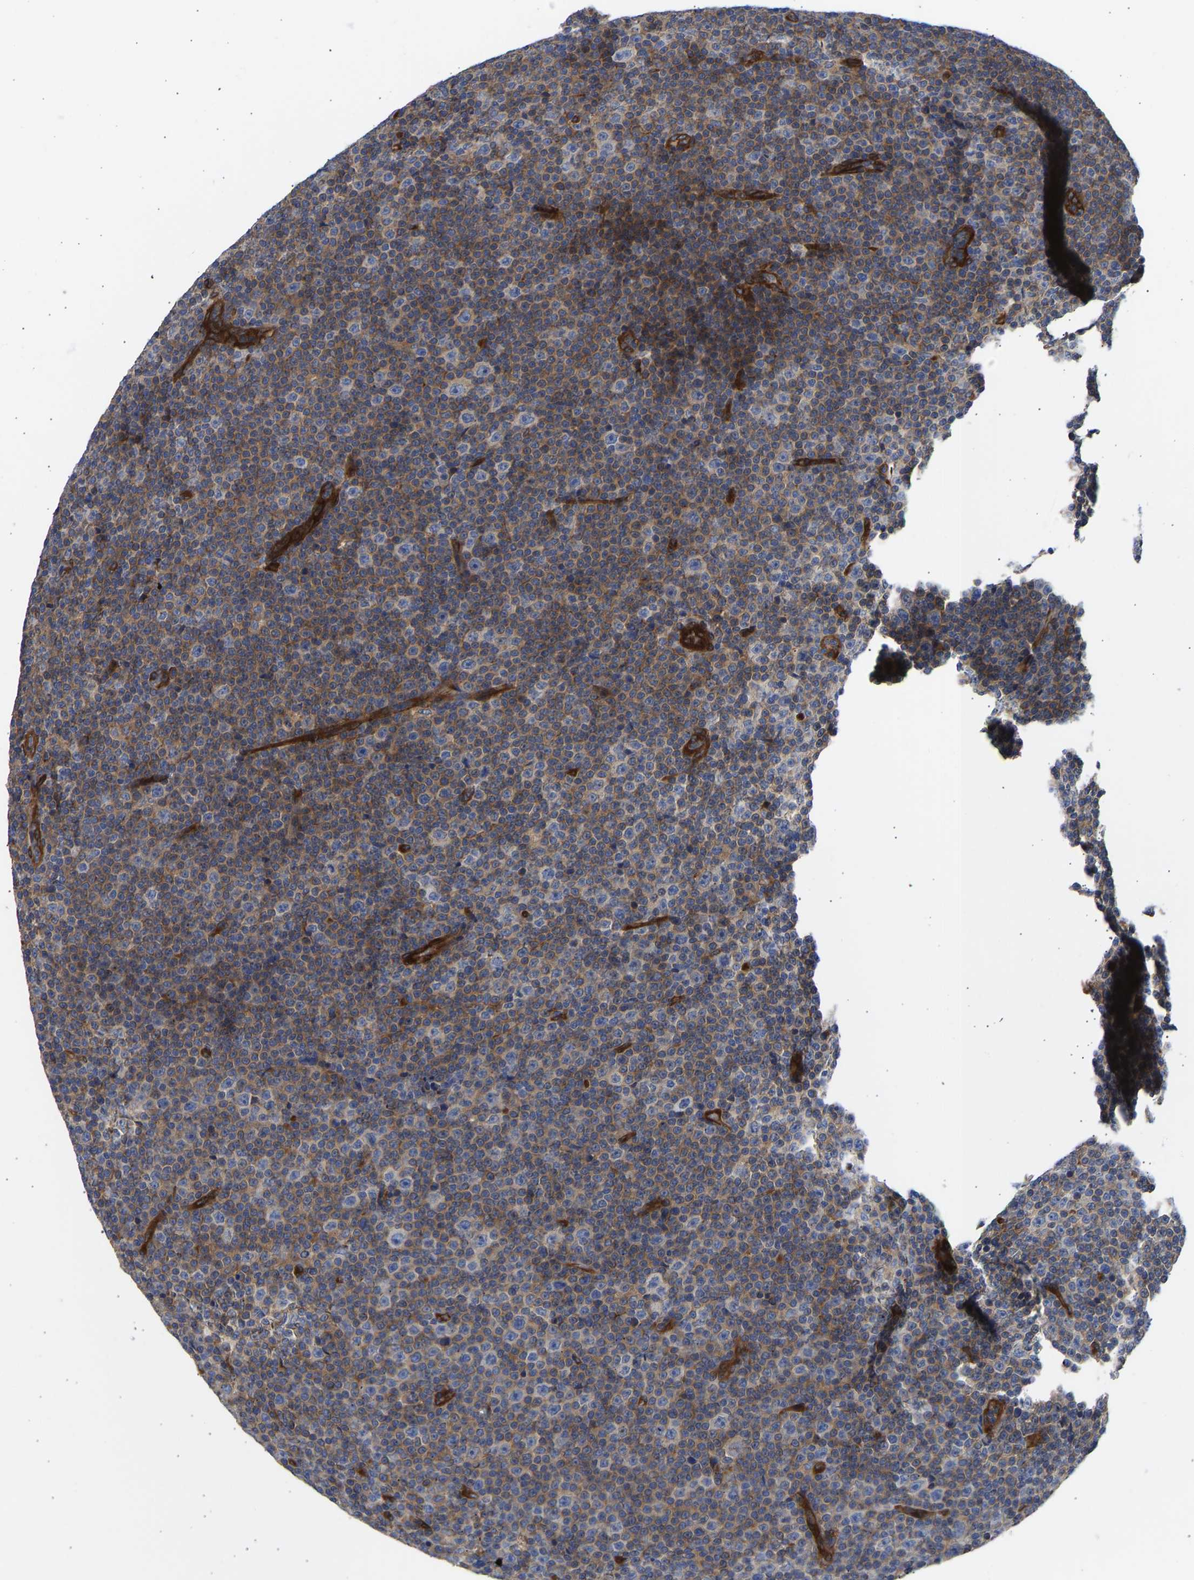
{"staining": {"intensity": "moderate", "quantity": ">75%", "location": "cytoplasmic/membranous"}, "tissue": "lymphoma", "cell_type": "Tumor cells", "image_type": "cancer", "snomed": [{"axis": "morphology", "description": "Malignant lymphoma, non-Hodgkin's type, Low grade"}, {"axis": "topography", "description": "Lymph node"}], "caption": "Protein staining of malignant lymphoma, non-Hodgkin's type (low-grade) tissue exhibits moderate cytoplasmic/membranous positivity in approximately >75% of tumor cells.", "gene": "MYO1C", "patient": {"sex": "female", "age": 67}}